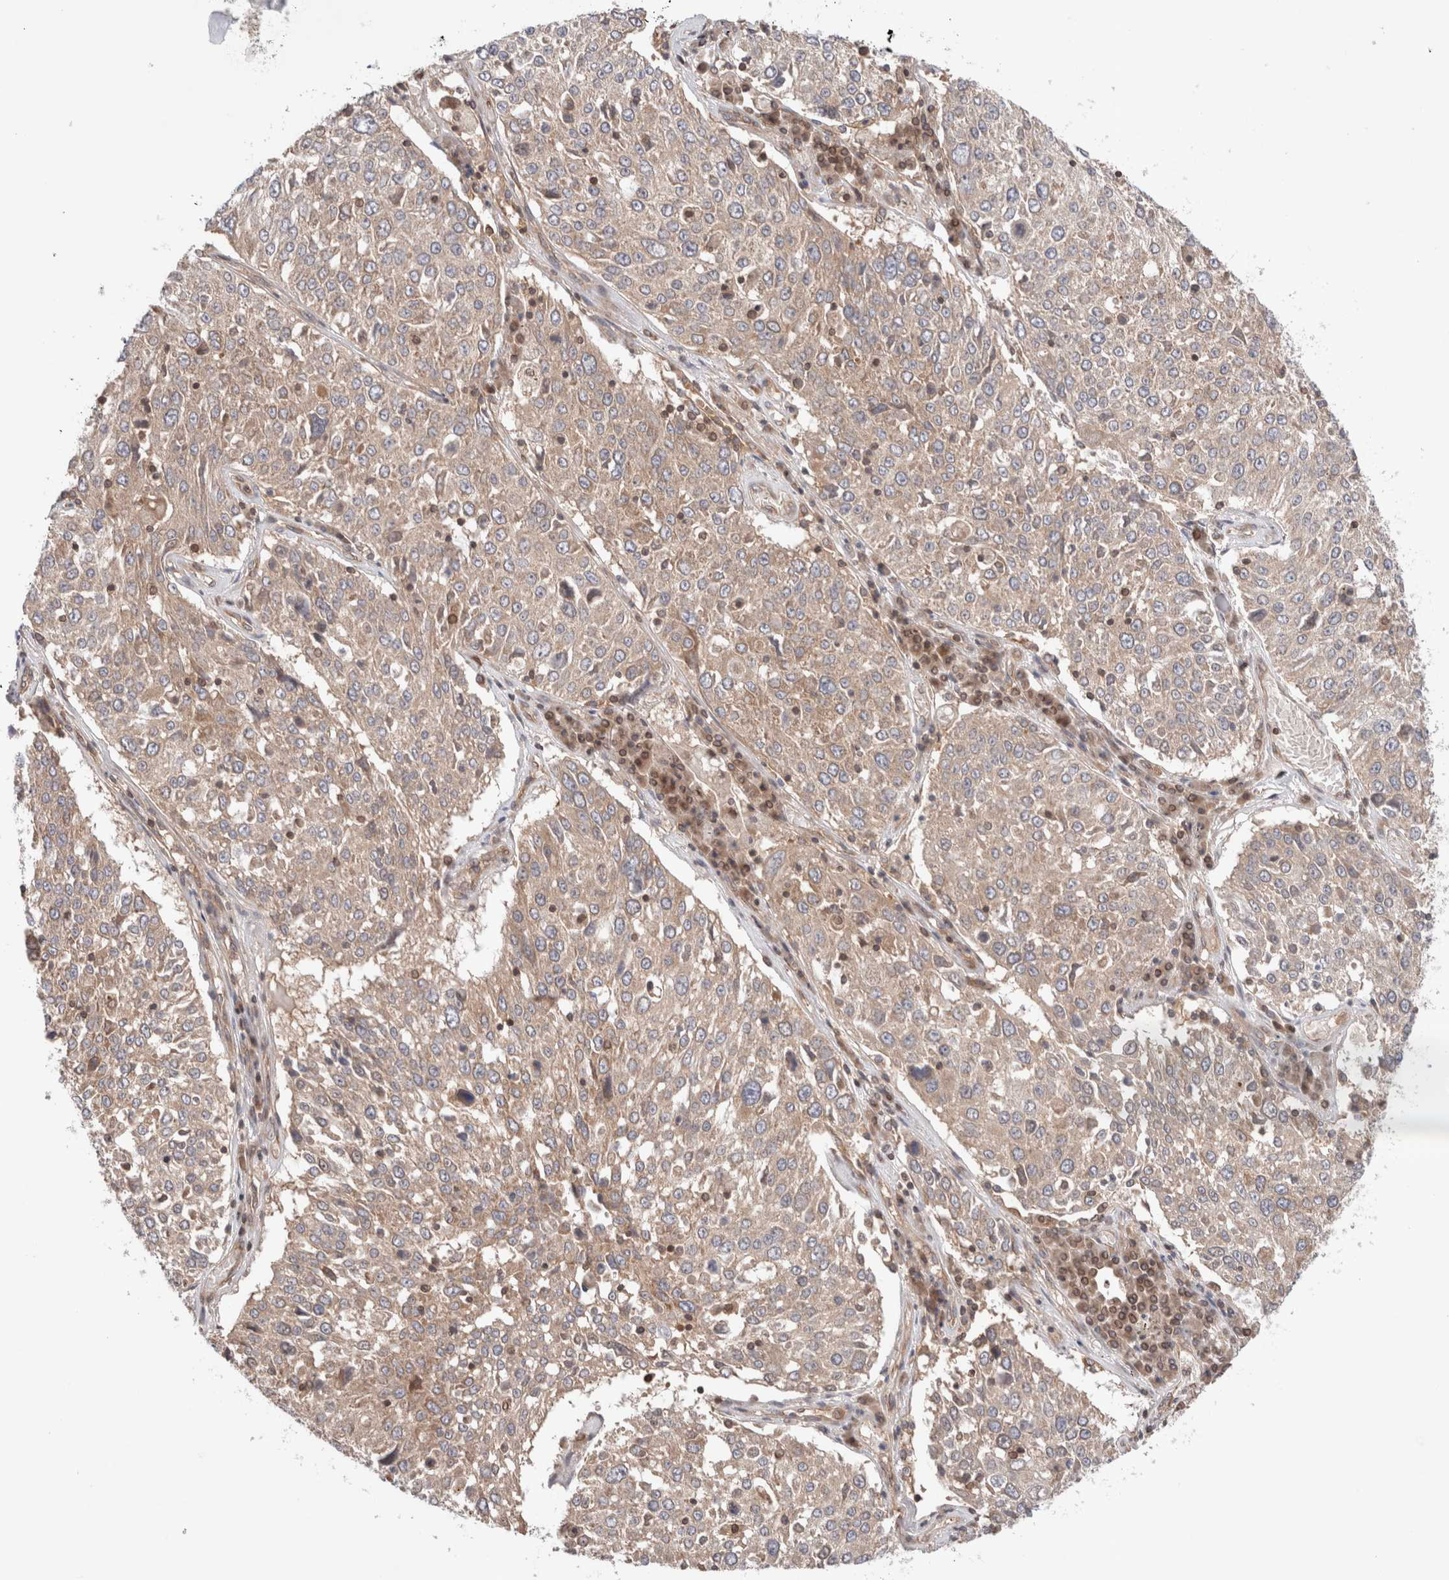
{"staining": {"intensity": "weak", "quantity": ">75%", "location": "cytoplasmic/membranous"}, "tissue": "lung cancer", "cell_type": "Tumor cells", "image_type": "cancer", "snomed": [{"axis": "morphology", "description": "Squamous cell carcinoma, NOS"}, {"axis": "topography", "description": "Lung"}], "caption": "Protein staining displays weak cytoplasmic/membranous positivity in about >75% of tumor cells in lung squamous cell carcinoma. (DAB IHC, brown staining for protein, blue staining for nuclei).", "gene": "SIKE1", "patient": {"sex": "male", "age": 65}}